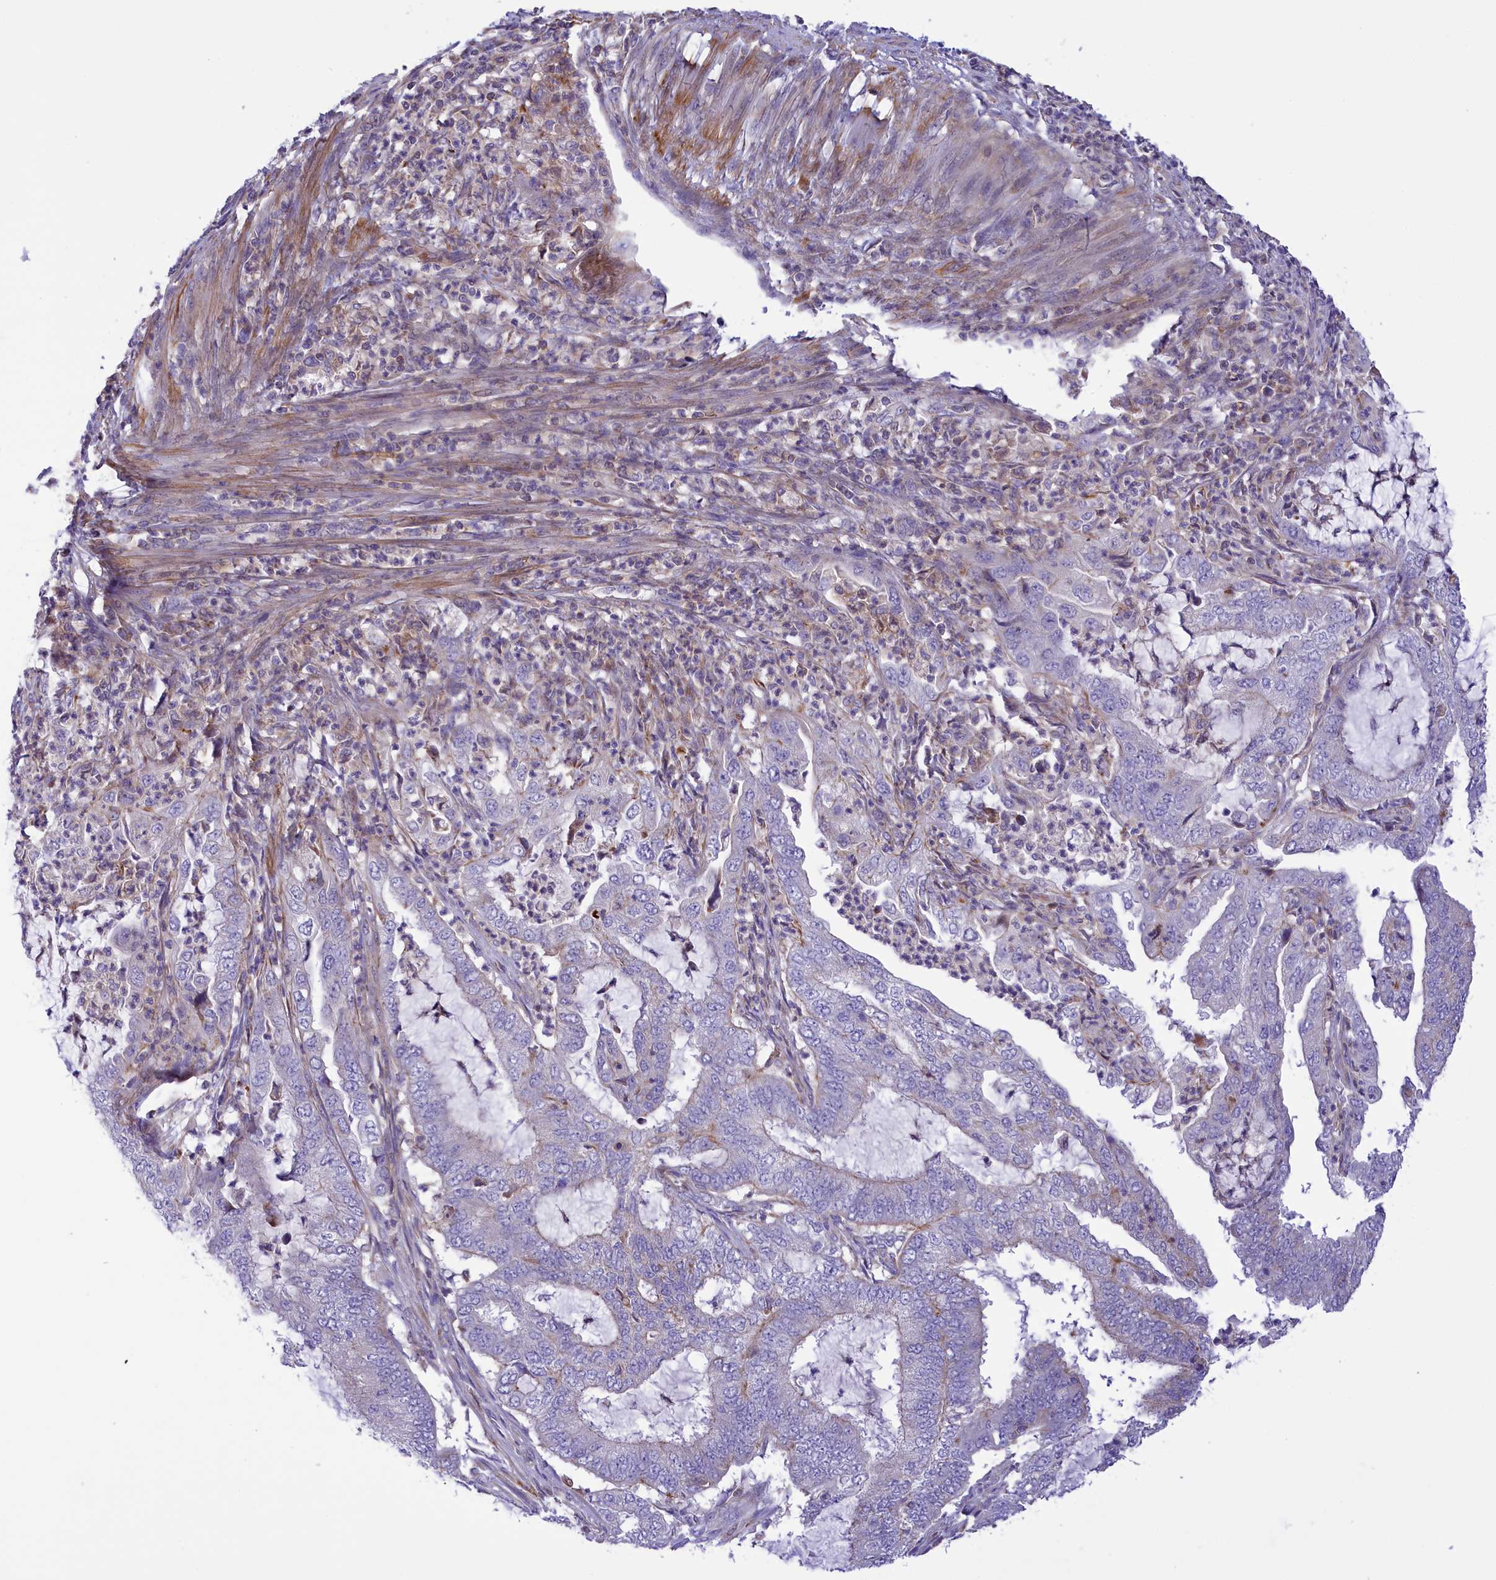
{"staining": {"intensity": "weak", "quantity": "<25%", "location": "cytoplasmic/membranous"}, "tissue": "endometrial cancer", "cell_type": "Tumor cells", "image_type": "cancer", "snomed": [{"axis": "morphology", "description": "Adenocarcinoma, NOS"}, {"axis": "topography", "description": "Endometrium"}], "caption": "Immunohistochemistry image of neoplastic tissue: human endometrial cancer (adenocarcinoma) stained with DAB reveals no significant protein staining in tumor cells.", "gene": "CORO7-PAM16", "patient": {"sex": "female", "age": 51}}